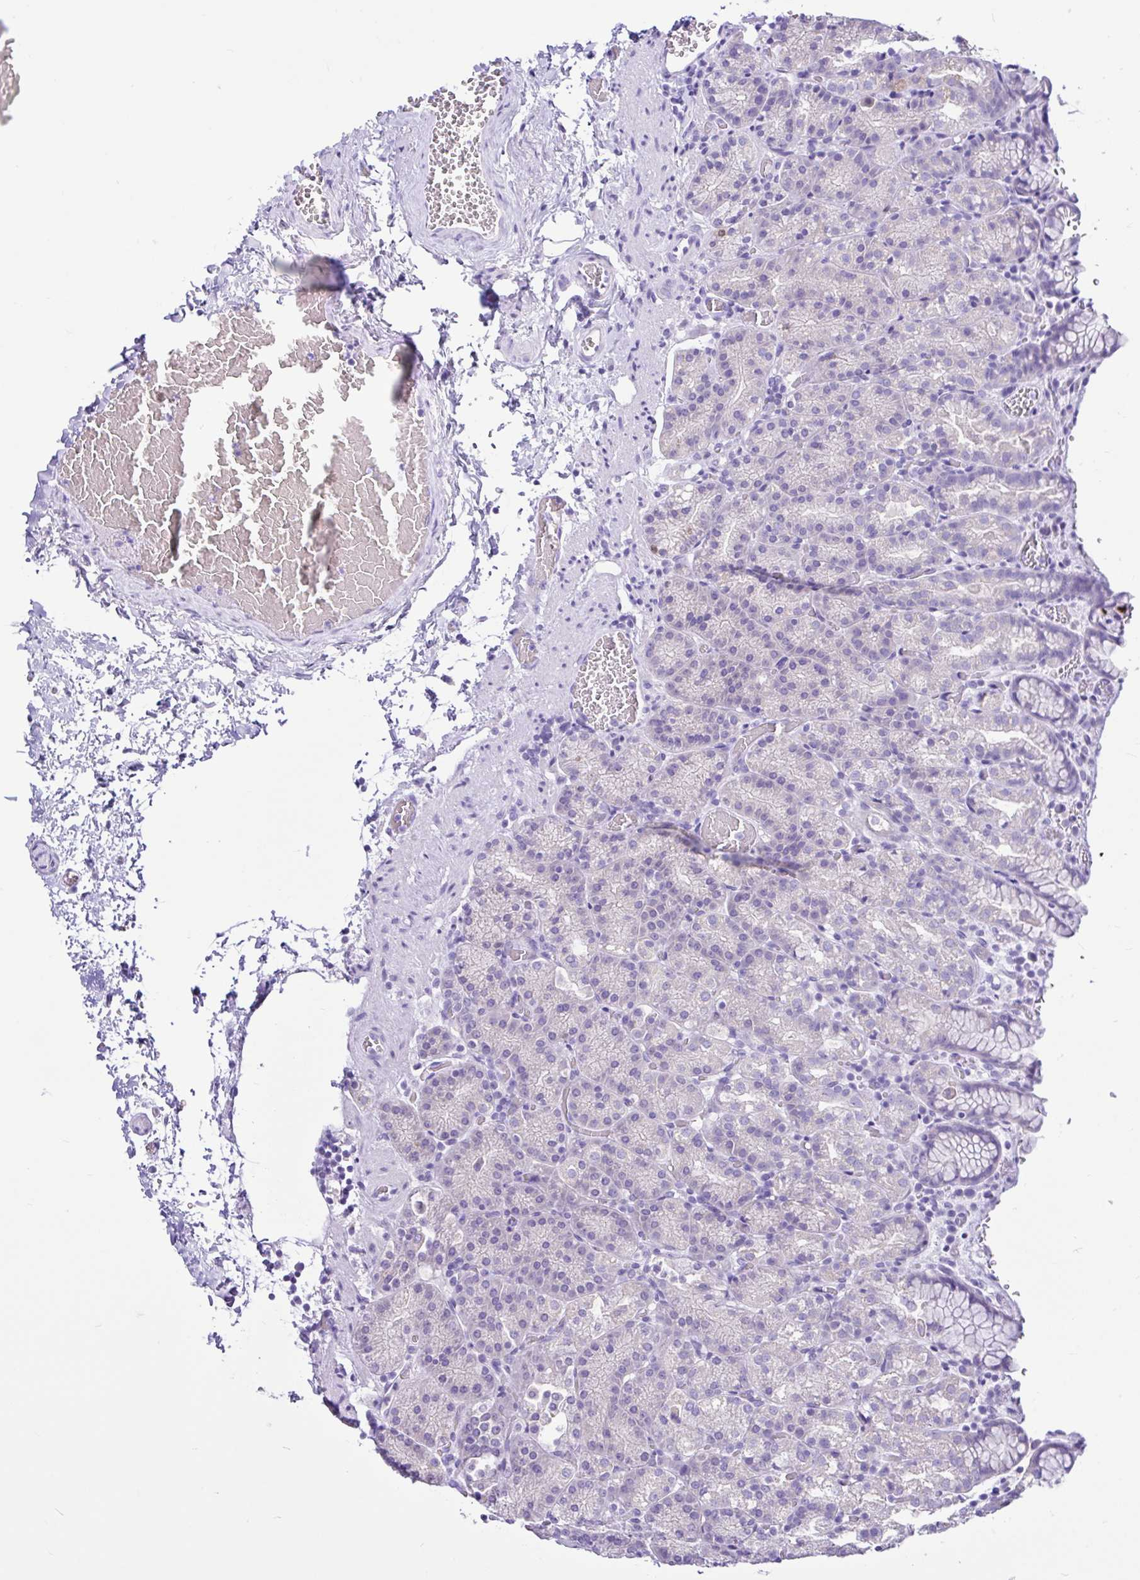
{"staining": {"intensity": "weak", "quantity": "<25%", "location": "cytoplasmic/membranous"}, "tissue": "stomach", "cell_type": "Glandular cells", "image_type": "normal", "snomed": [{"axis": "morphology", "description": "Normal tissue, NOS"}, {"axis": "topography", "description": "Stomach, upper"}], "caption": "DAB immunohistochemical staining of benign human stomach reveals no significant expression in glandular cells. (DAB (3,3'-diaminobenzidine) immunohistochemistry with hematoxylin counter stain).", "gene": "CYP19A1", "patient": {"sex": "female", "age": 81}}